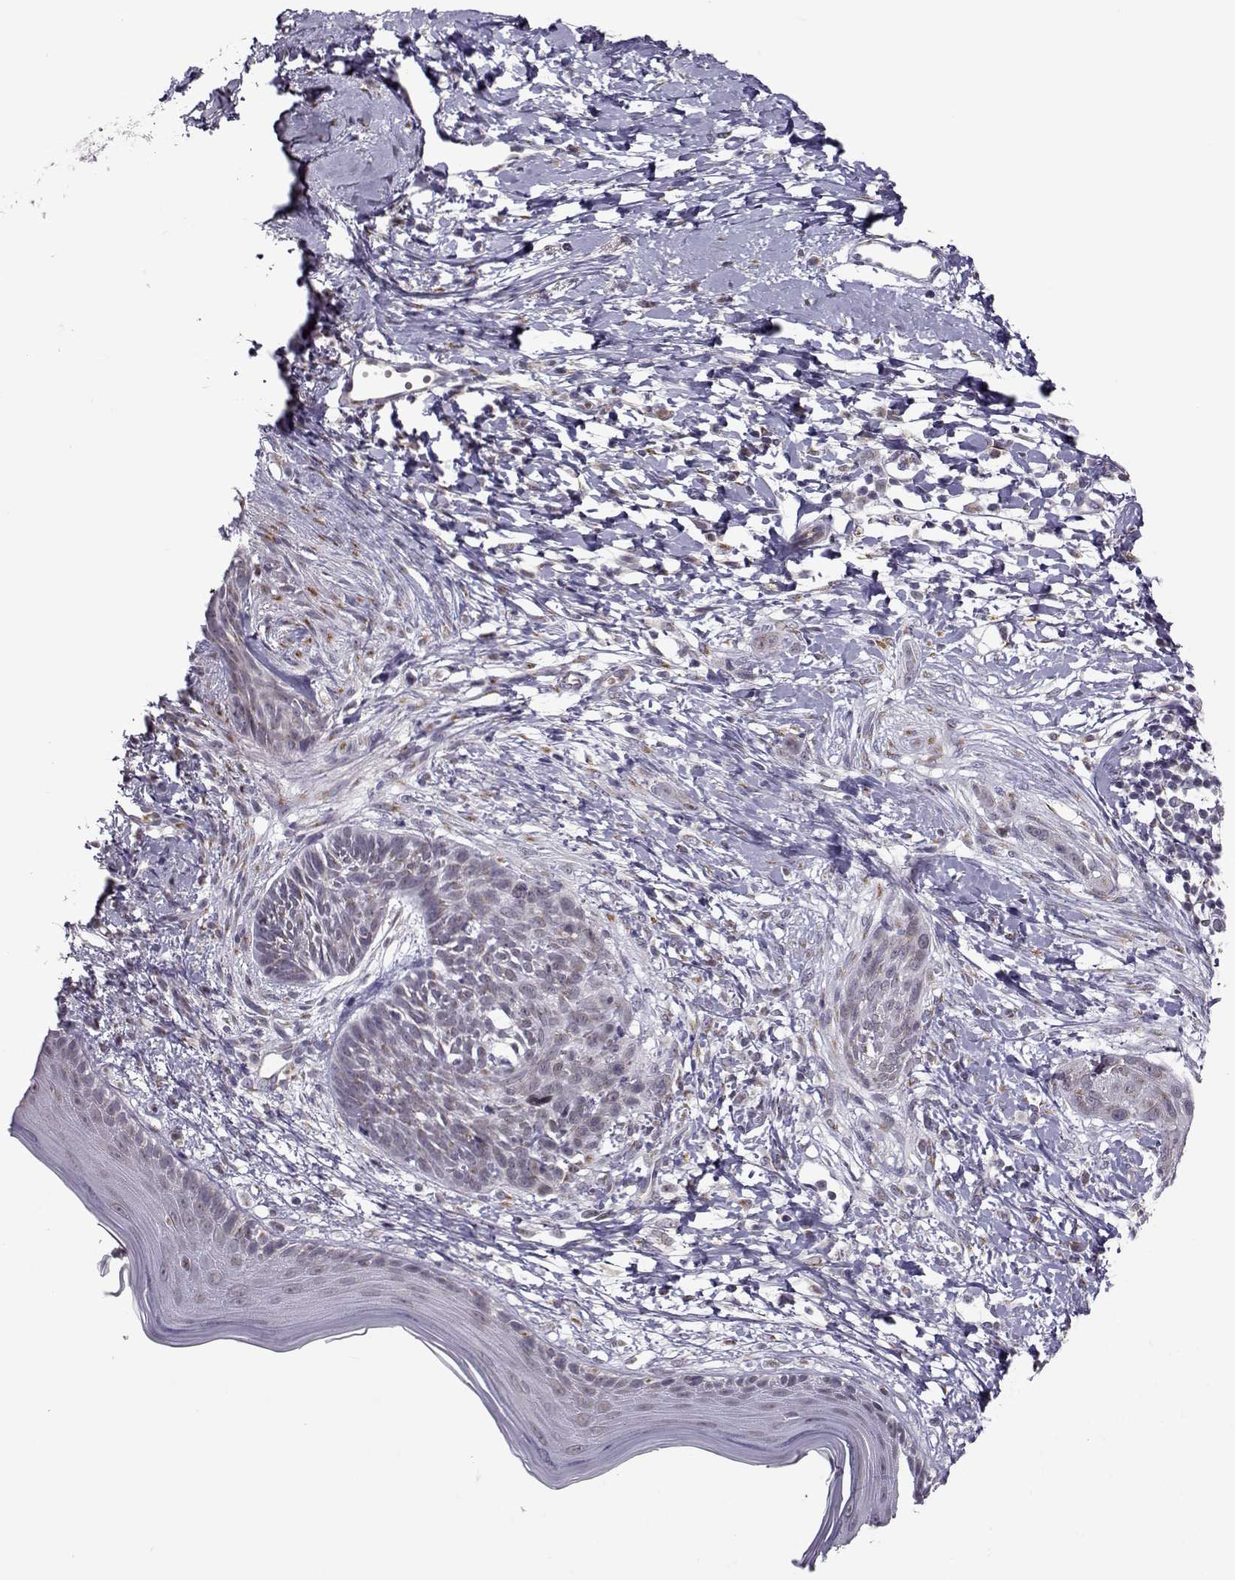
{"staining": {"intensity": "weak", "quantity": ">75%", "location": "cytoplasmic/membranous"}, "tissue": "skin cancer", "cell_type": "Tumor cells", "image_type": "cancer", "snomed": [{"axis": "morphology", "description": "Normal tissue, NOS"}, {"axis": "morphology", "description": "Basal cell carcinoma"}, {"axis": "topography", "description": "Skin"}], "caption": "Skin cancer was stained to show a protein in brown. There is low levels of weak cytoplasmic/membranous staining in approximately >75% of tumor cells. The staining was performed using DAB (3,3'-diaminobenzidine) to visualize the protein expression in brown, while the nuclei were stained in blue with hematoxylin (Magnification: 20x).", "gene": "SLC4A5", "patient": {"sex": "male", "age": 84}}